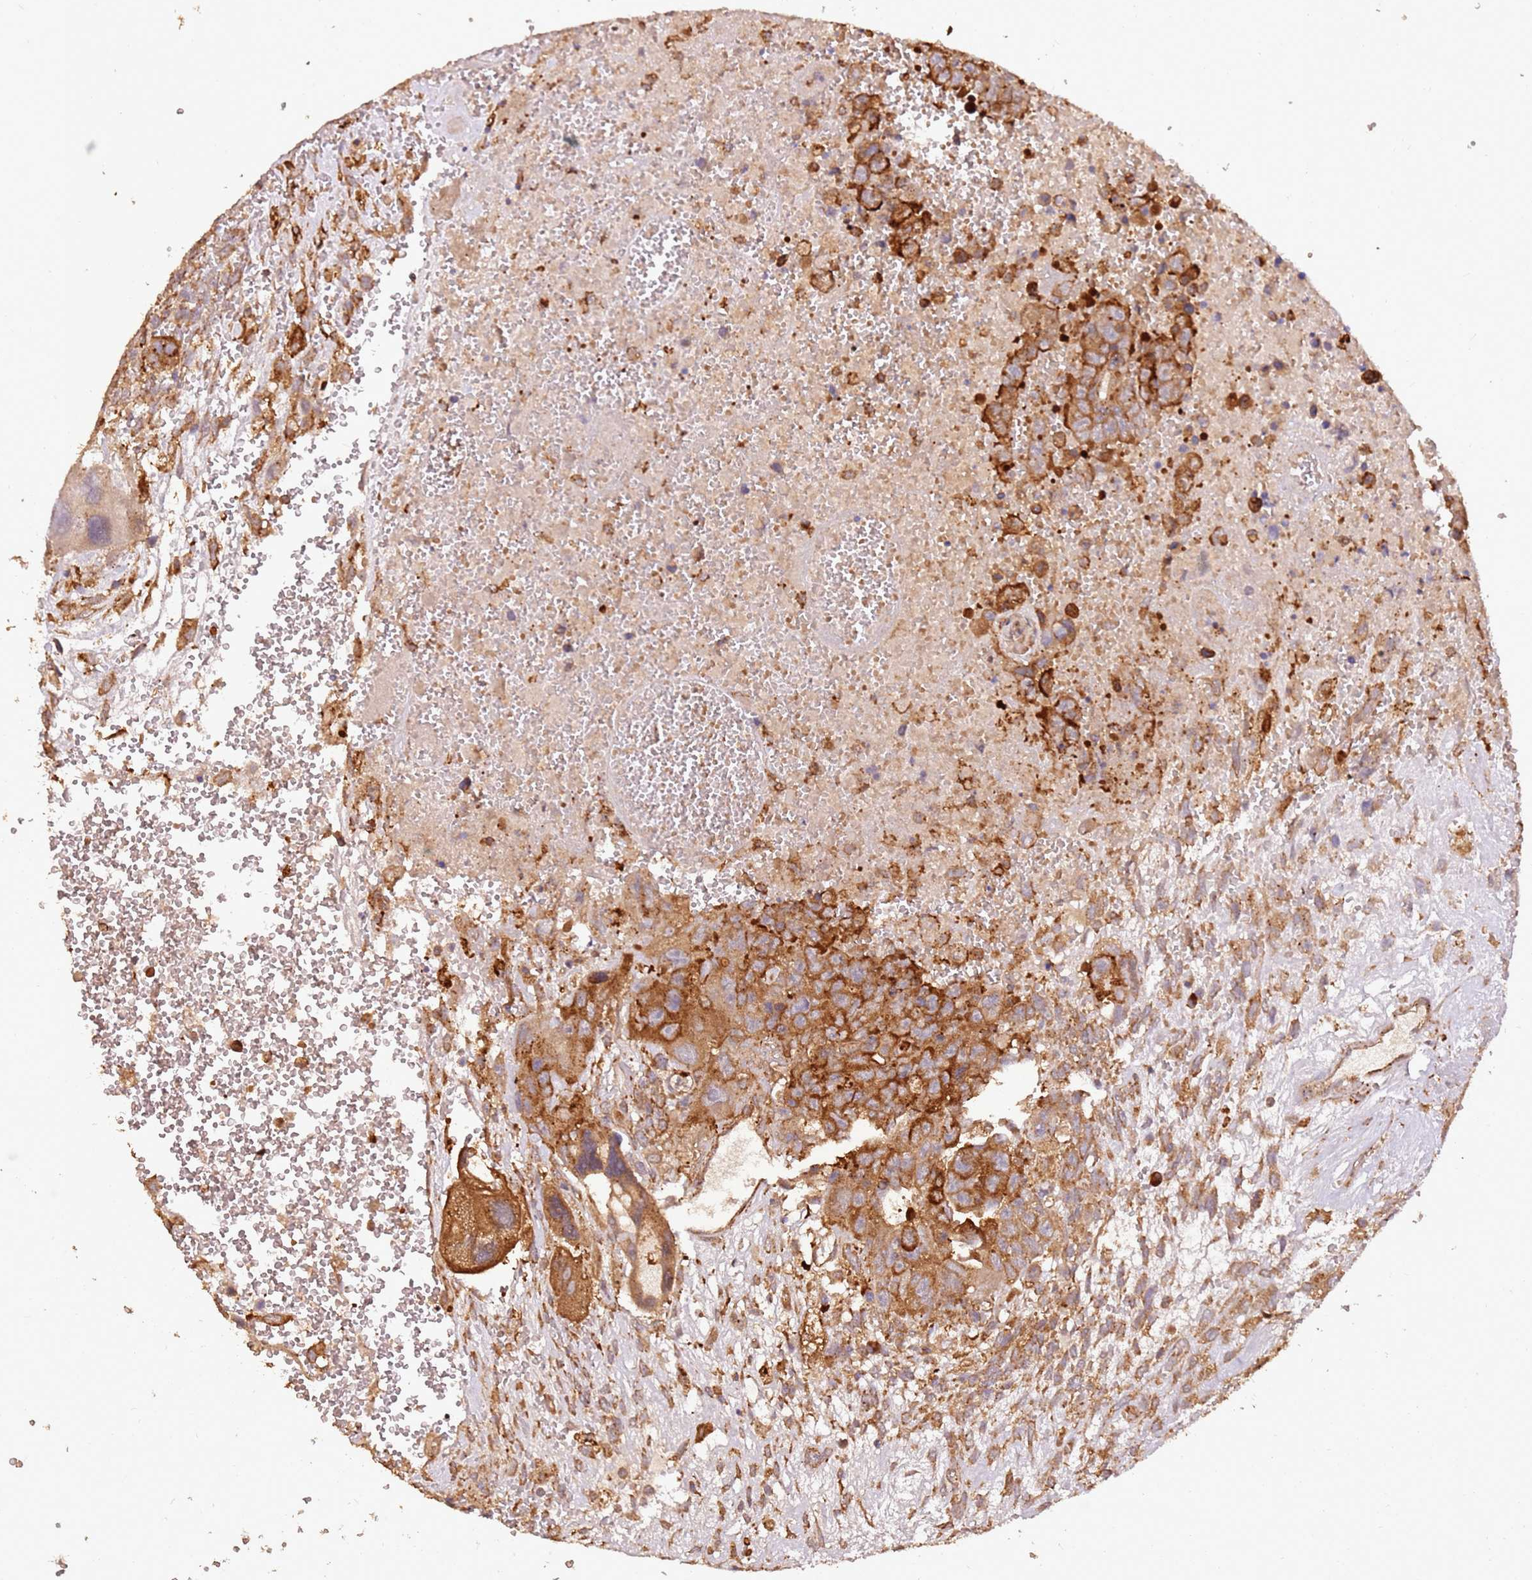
{"staining": {"intensity": "strong", "quantity": ">75%", "location": "cytoplasmic/membranous"}, "tissue": "testis cancer", "cell_type": "Tumor cells", "image_type": "cancer", "snomed": [{"axis": "morphology", "description": "Carcinoma, Embryonal, NOS"}, {"axis": "topography", "description": "Testis"}], "caption": "Strong cytoplasmic/membranous protein positivity is appreciated in approximately >75% of tumor cells in testis cancer.", "gene": "DVL3", "patient": {"sex": "male", "age": 28}}